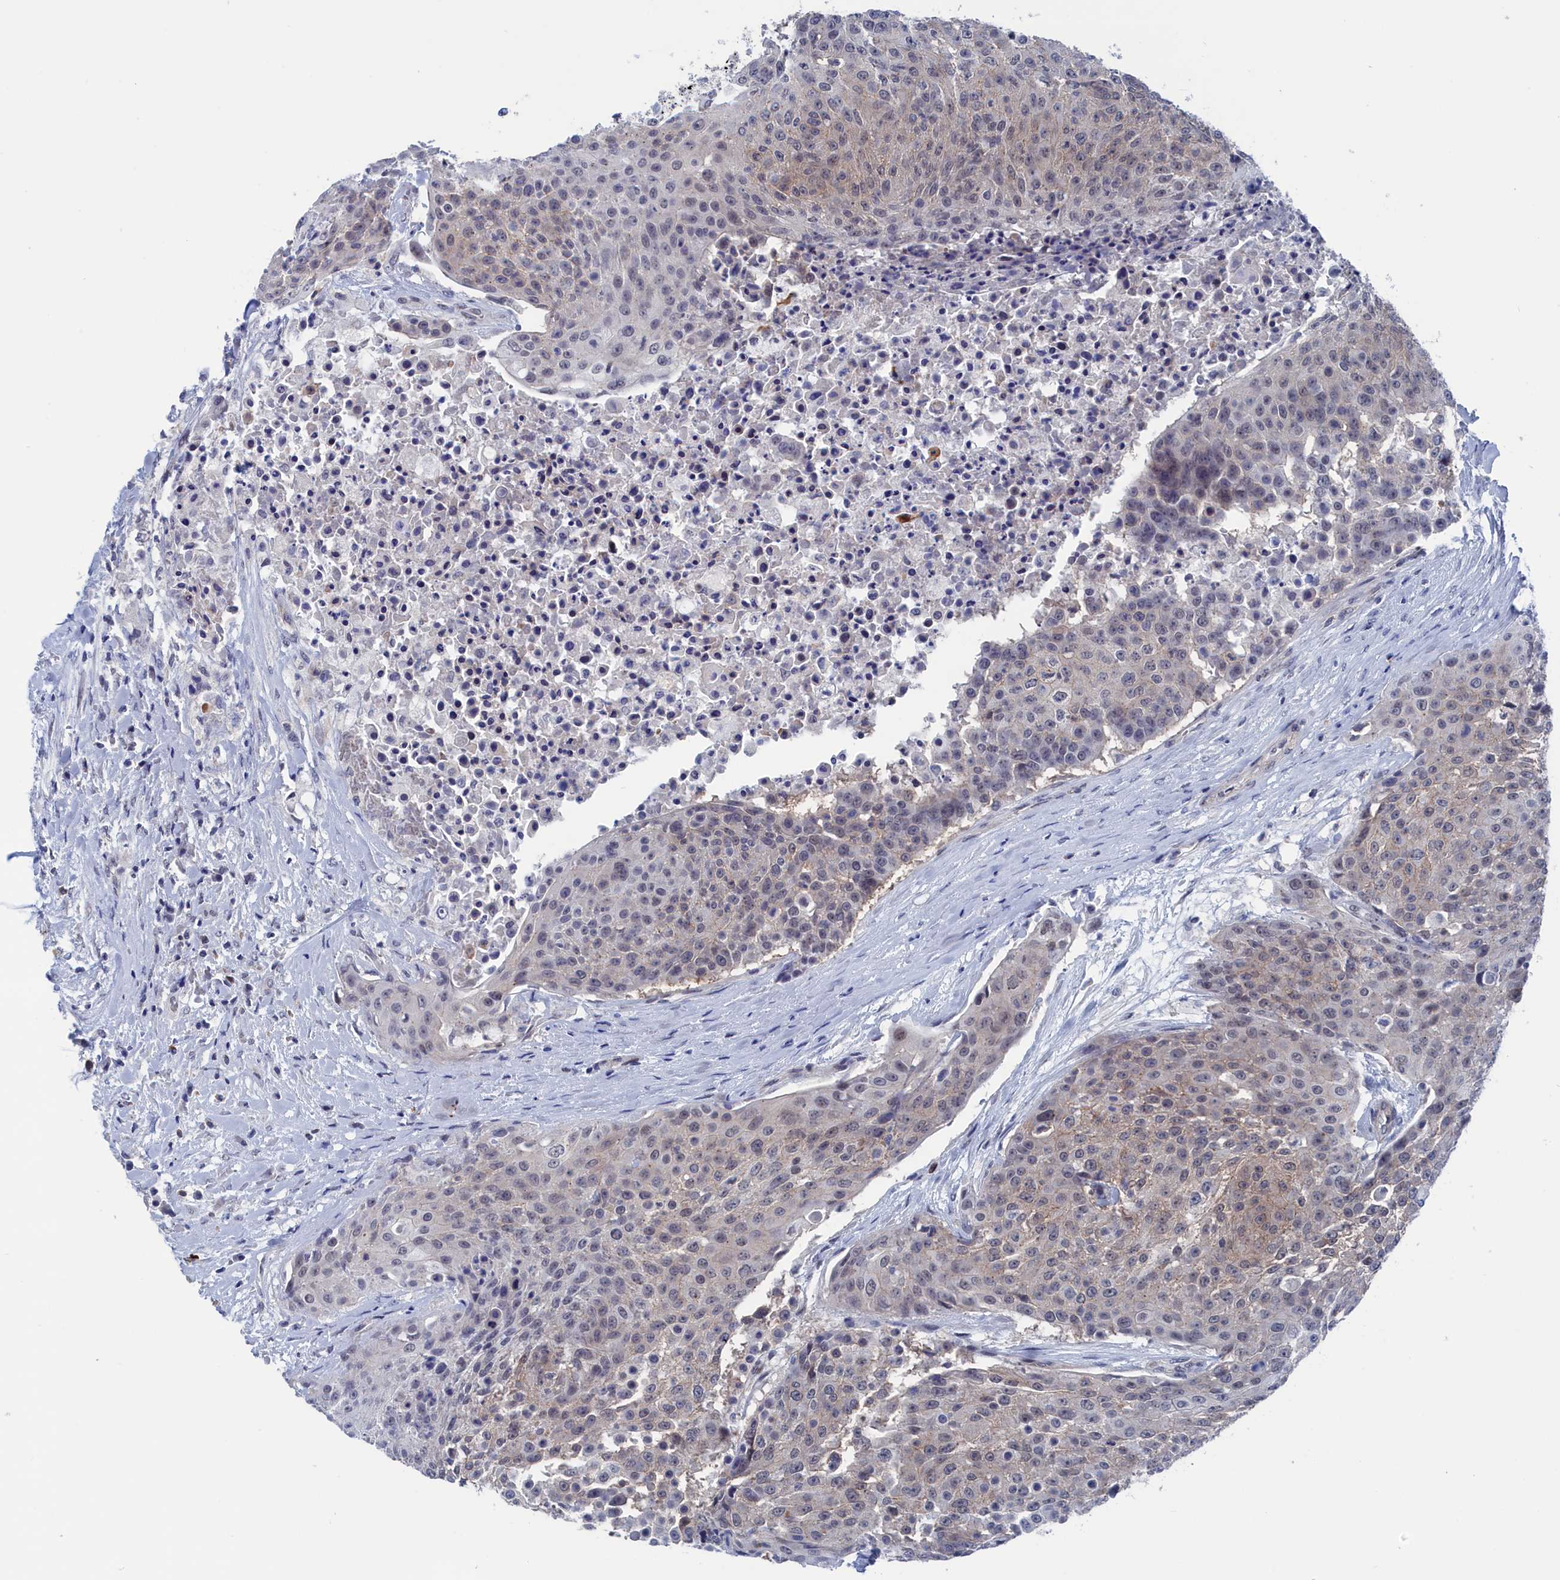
{"staining": {"intensity": "weak", "quantity": "<25%", "location": "cytoplasmic/membranous"}, "tissue": "urothelial cancer", "cell_type": "Tumor cells", "image_type": "cancer", "snomed": [{"axis": "morphology", "description": "Urothelial carcinoma, High grade"}, {"axis": "topography", "description": "Urinary bladder"}], "caption": "Human urothelial carcinoma (high-grade) stained for a protein using immunohistochemistry demonstrates no staining in tumor cells.", "gene": "MARCHF3", "patient": {"sex": "female", "age": 63}}